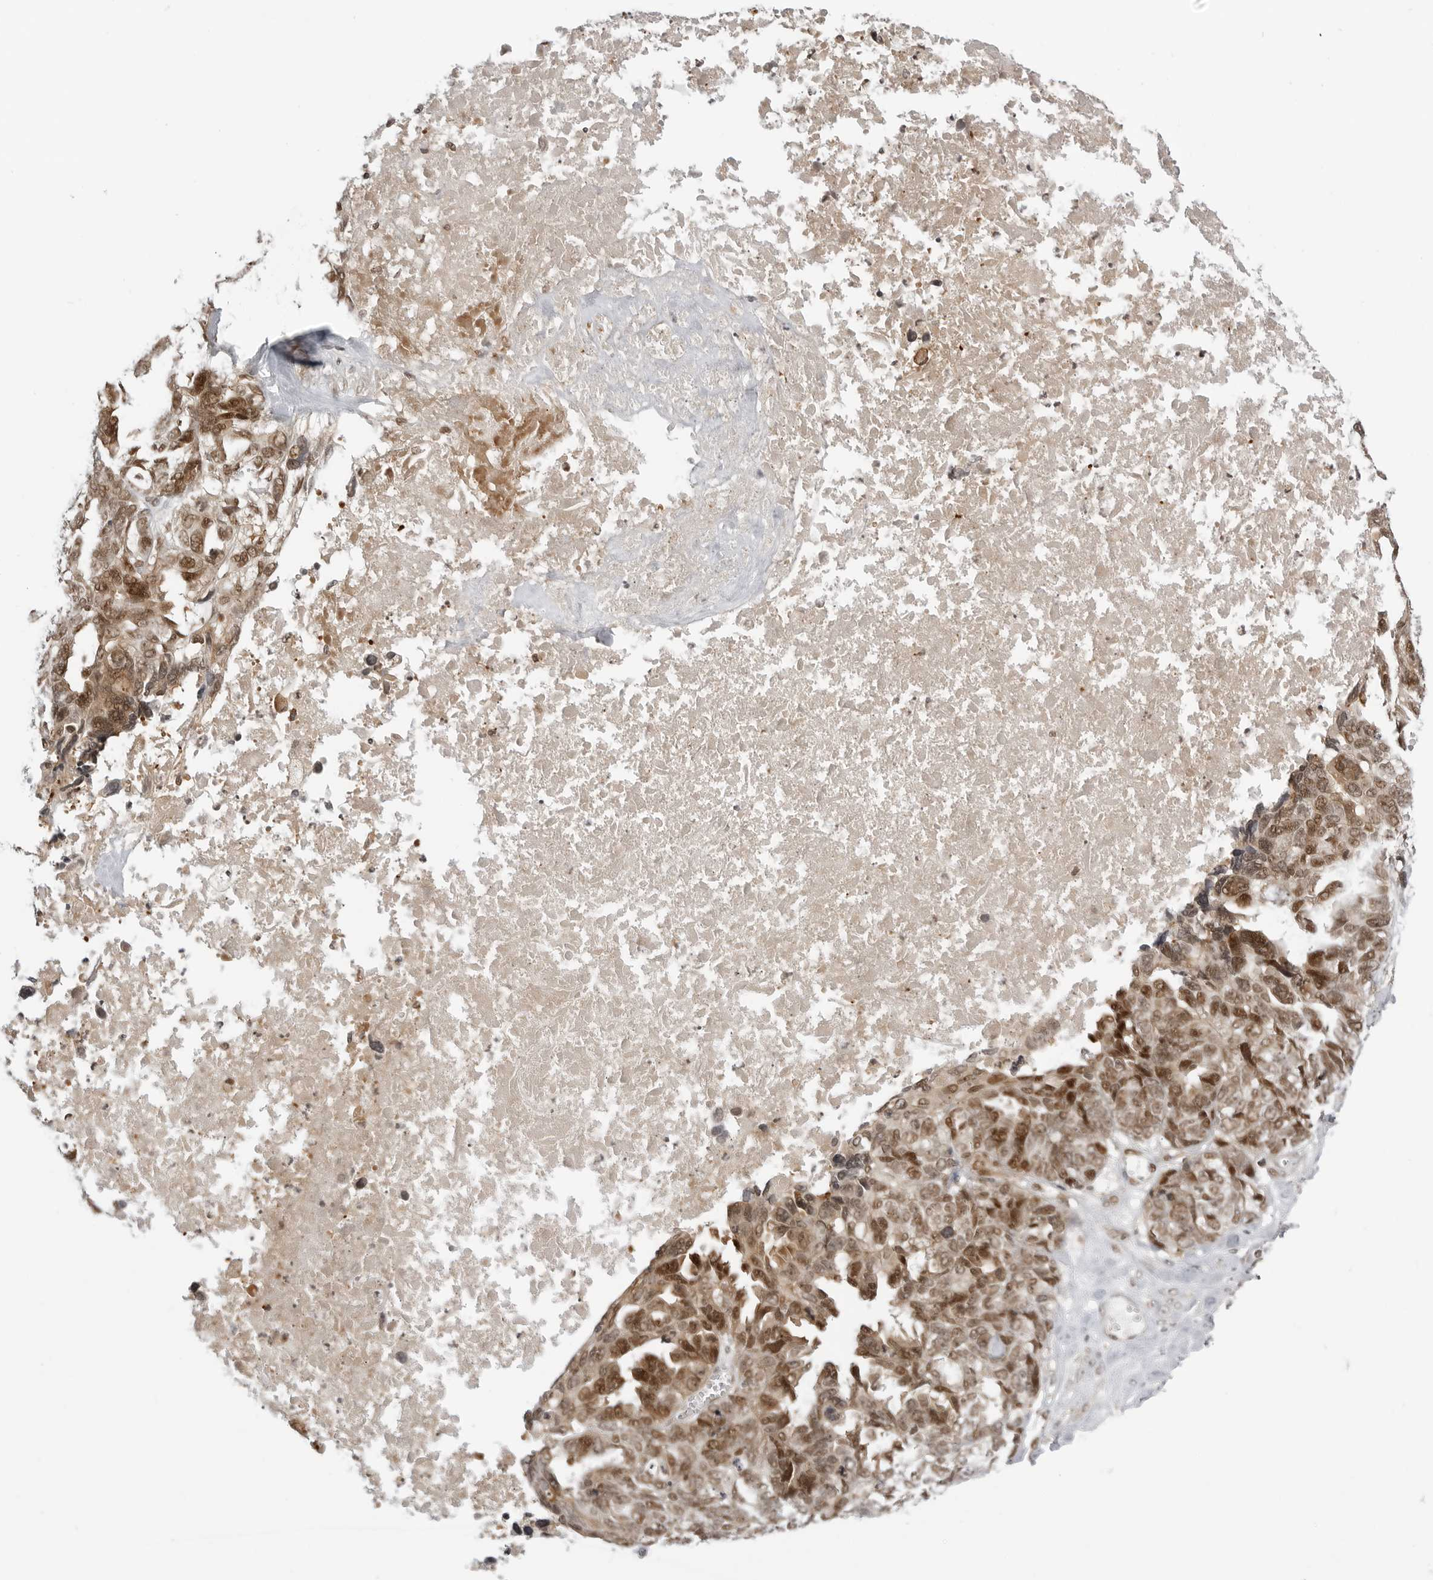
{"staining": {"intensity": "moderate", "quantity": ">75%", "location": "cytoplasmic/membranous,nuclear"}, "tissue": "ovarian cancer", "cell_type": "Tumor cells", "image_type": "cancer", "snomed": [{"axis": "morphology", "description": "Cystadenocarcinoma, serous, NOS"}, {"axis": "topography", "description": "Ovary"}], "caption": "Ovarian cancer was stained to show a protein in brown. There is medium levels of moderate cytoplasmic/membranous and nuclear staining in about >75% of tumor cells.", "gene": "C8orf33", "patient": {"sex": "female", "age": 79}}